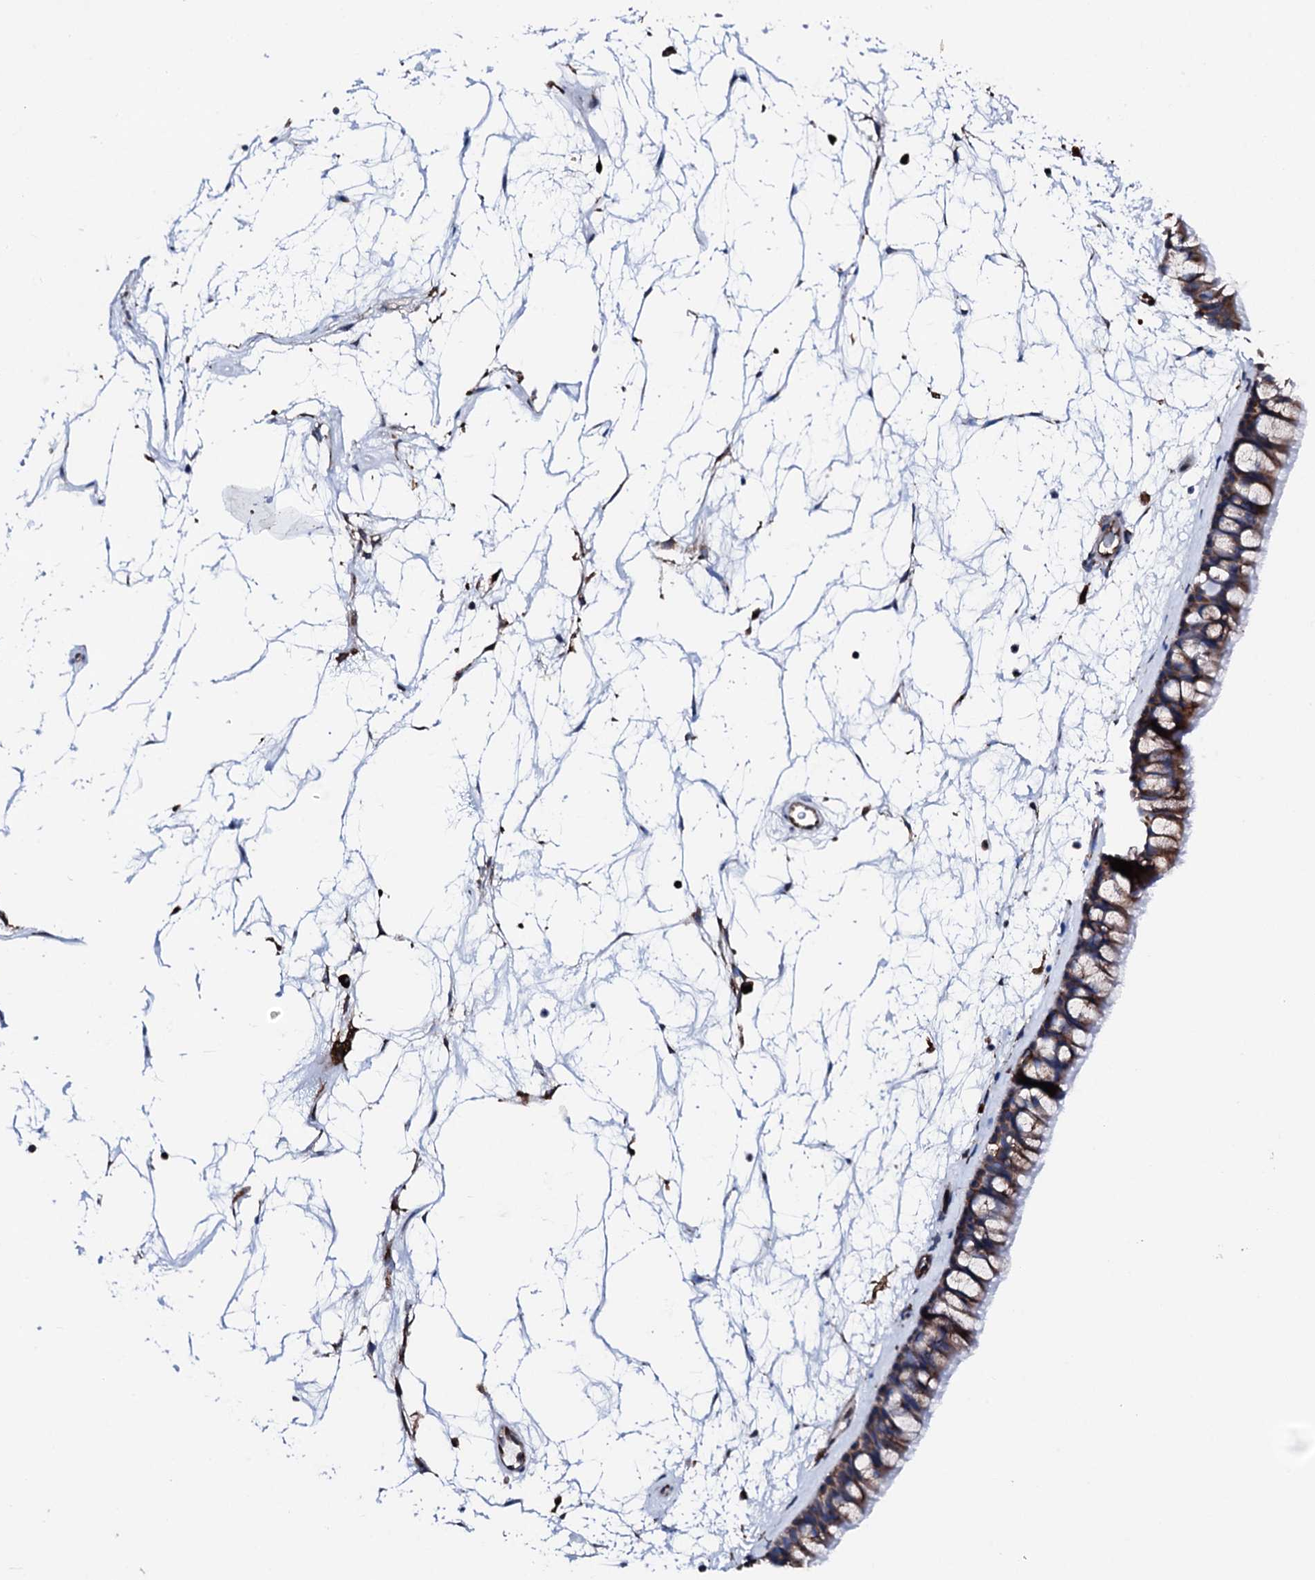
{"staining": {"intensity": "moderate", "quantity": ">75%", "location": "cytoplasmic/membranous"}, "tissue": "nasopharynx", "cell_type": "Respiratory epithelial cells", "image_type": "normal", "snomed": [{"axis": "morphology", "description": "Normal tissue, NOS"}, {"axis": "topography", "description": "Nasopharynx"}], "caption": "Respiratory epithelial cells demonstrate medium levels of moderate cytoplasmic/membranous expression in about >75% of cells in normal human nasopharynx. The protein is stained brown, and the nuclei are stained in blue (DAB (3,3'-diaminobenzidine) IHC with brightfield microscopy, high magnification).", "gene": "AMDHD1", "patient": {"sex": "male", "age": 64}}